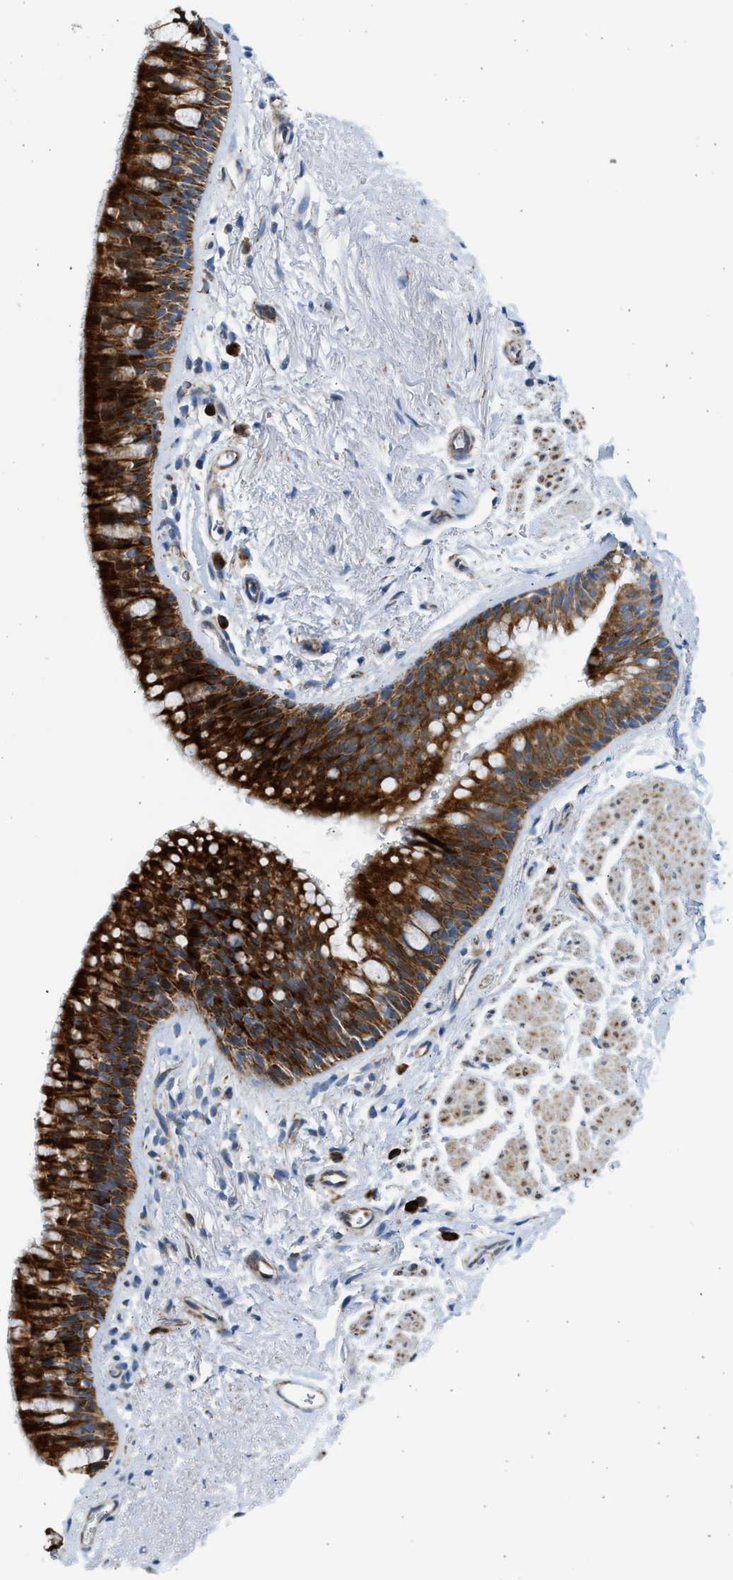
{"staining": {"intensity": "moderate", "quantity": ">75%", "location": "cytoplasmic/membranous"}, "tissue": "adipose tissue", "cell_type": "Adipocytes", "image_type": "normal", "snomed": [{"axis": "morphology", "description": "Normal tissue, NOS"}, {"axis": "topography", "description": "Cartilage tissue"}, {"axis": "topography", "description": "Bronchus"}], "caption": "Approximately >75% of adipocytes in unremarkable adipose tissue demonstrate moderate cytoplasmic/membranous protein staining as visualized by brown immunohistochemical staining.", "gene": "KCNMB3", "patient": {"sex": "female", "age": 53}}